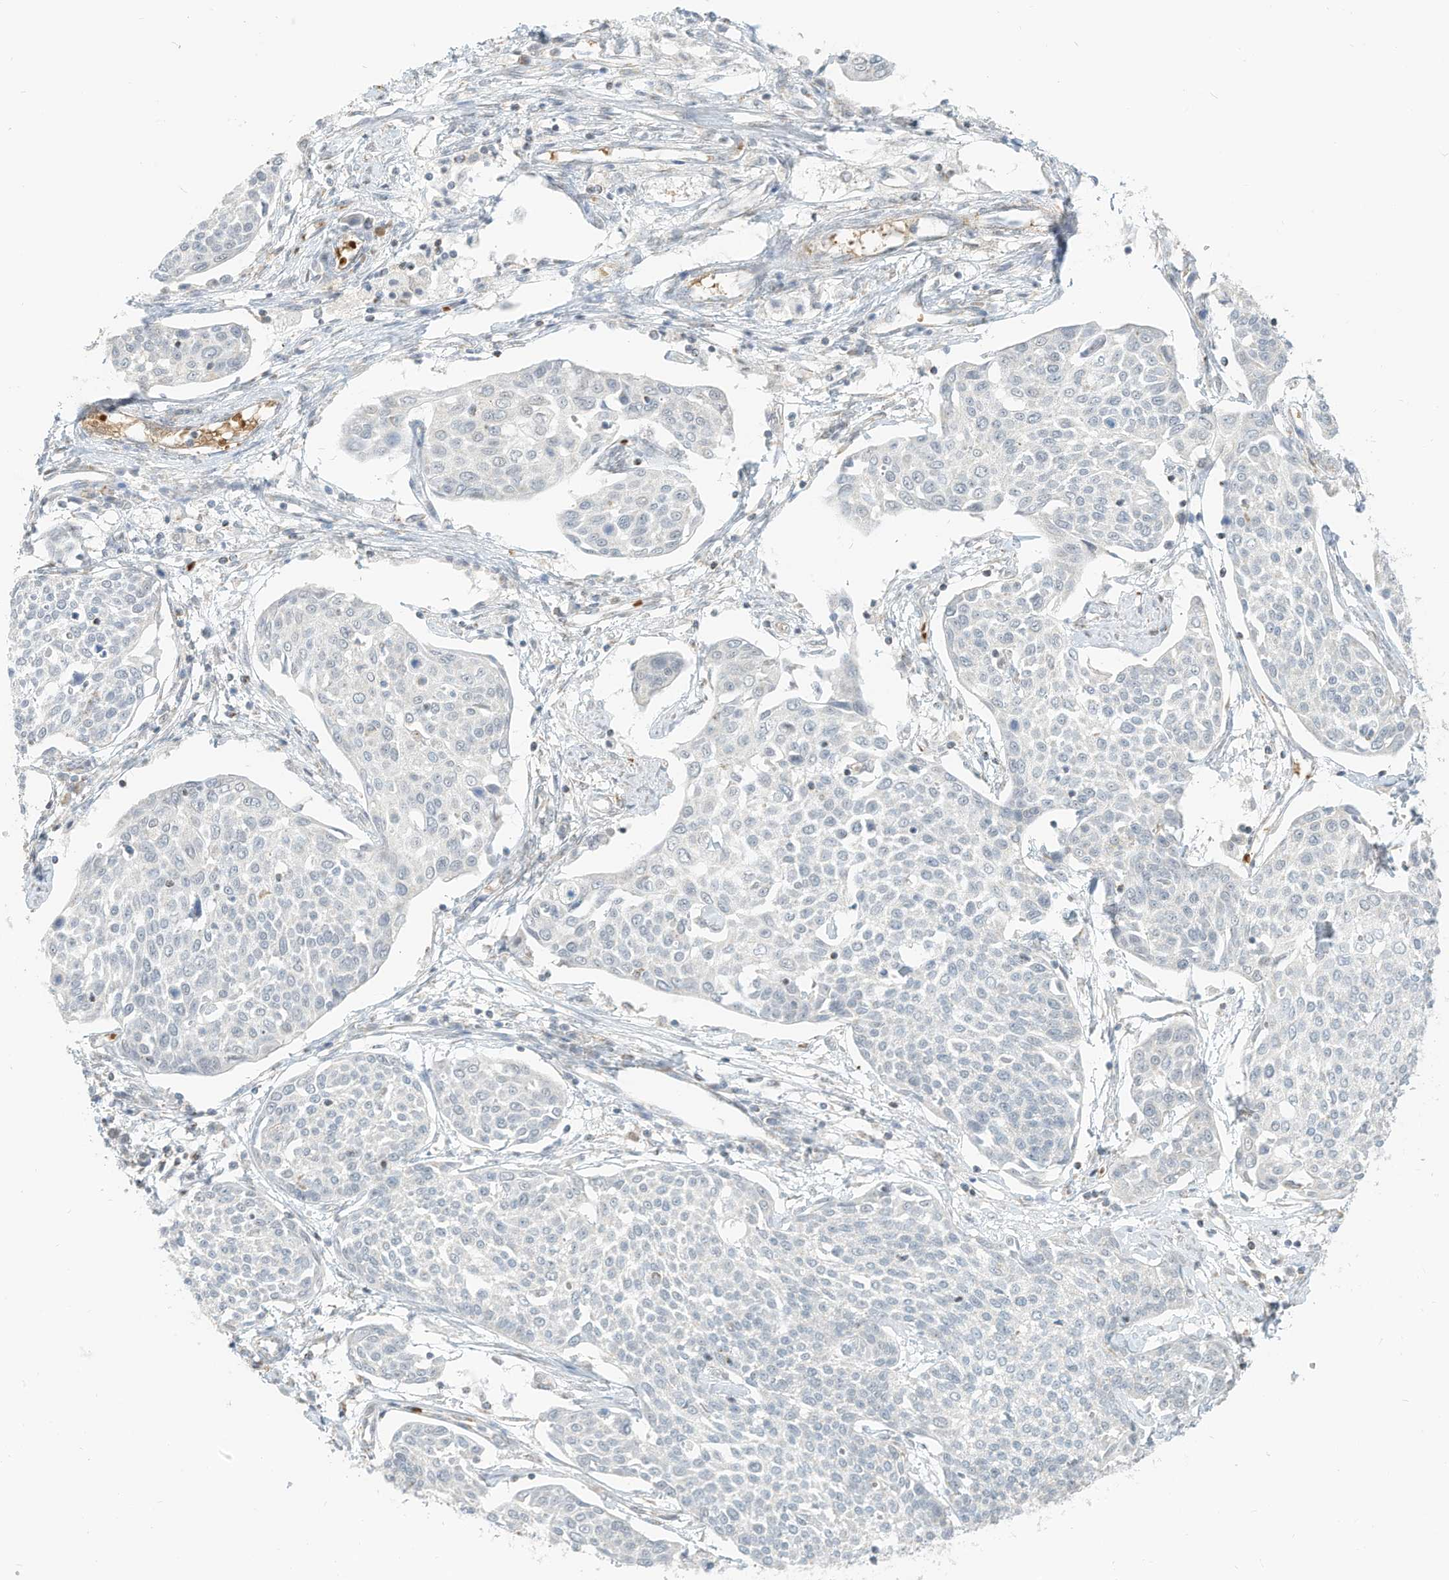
{"staining": {"intensity": "negative", "quantity": "none", "location": "none"}, "tissue": "cervical cancer", "cell_type": "Tumor cells", "image_type": "cancer", "snomed": [{"axis": "morphology", "description": "Squamous cell carcinoma, NOS"}, {"axis": "topography", "description": "Cervix"}], "caption": "Squamous cell carcinoma (cervical) was stained to show a protein in brown. There is no significant expression in tumor cells.", "gene": "MTUS2", "patient": {"sex": "female", "age": 34}}